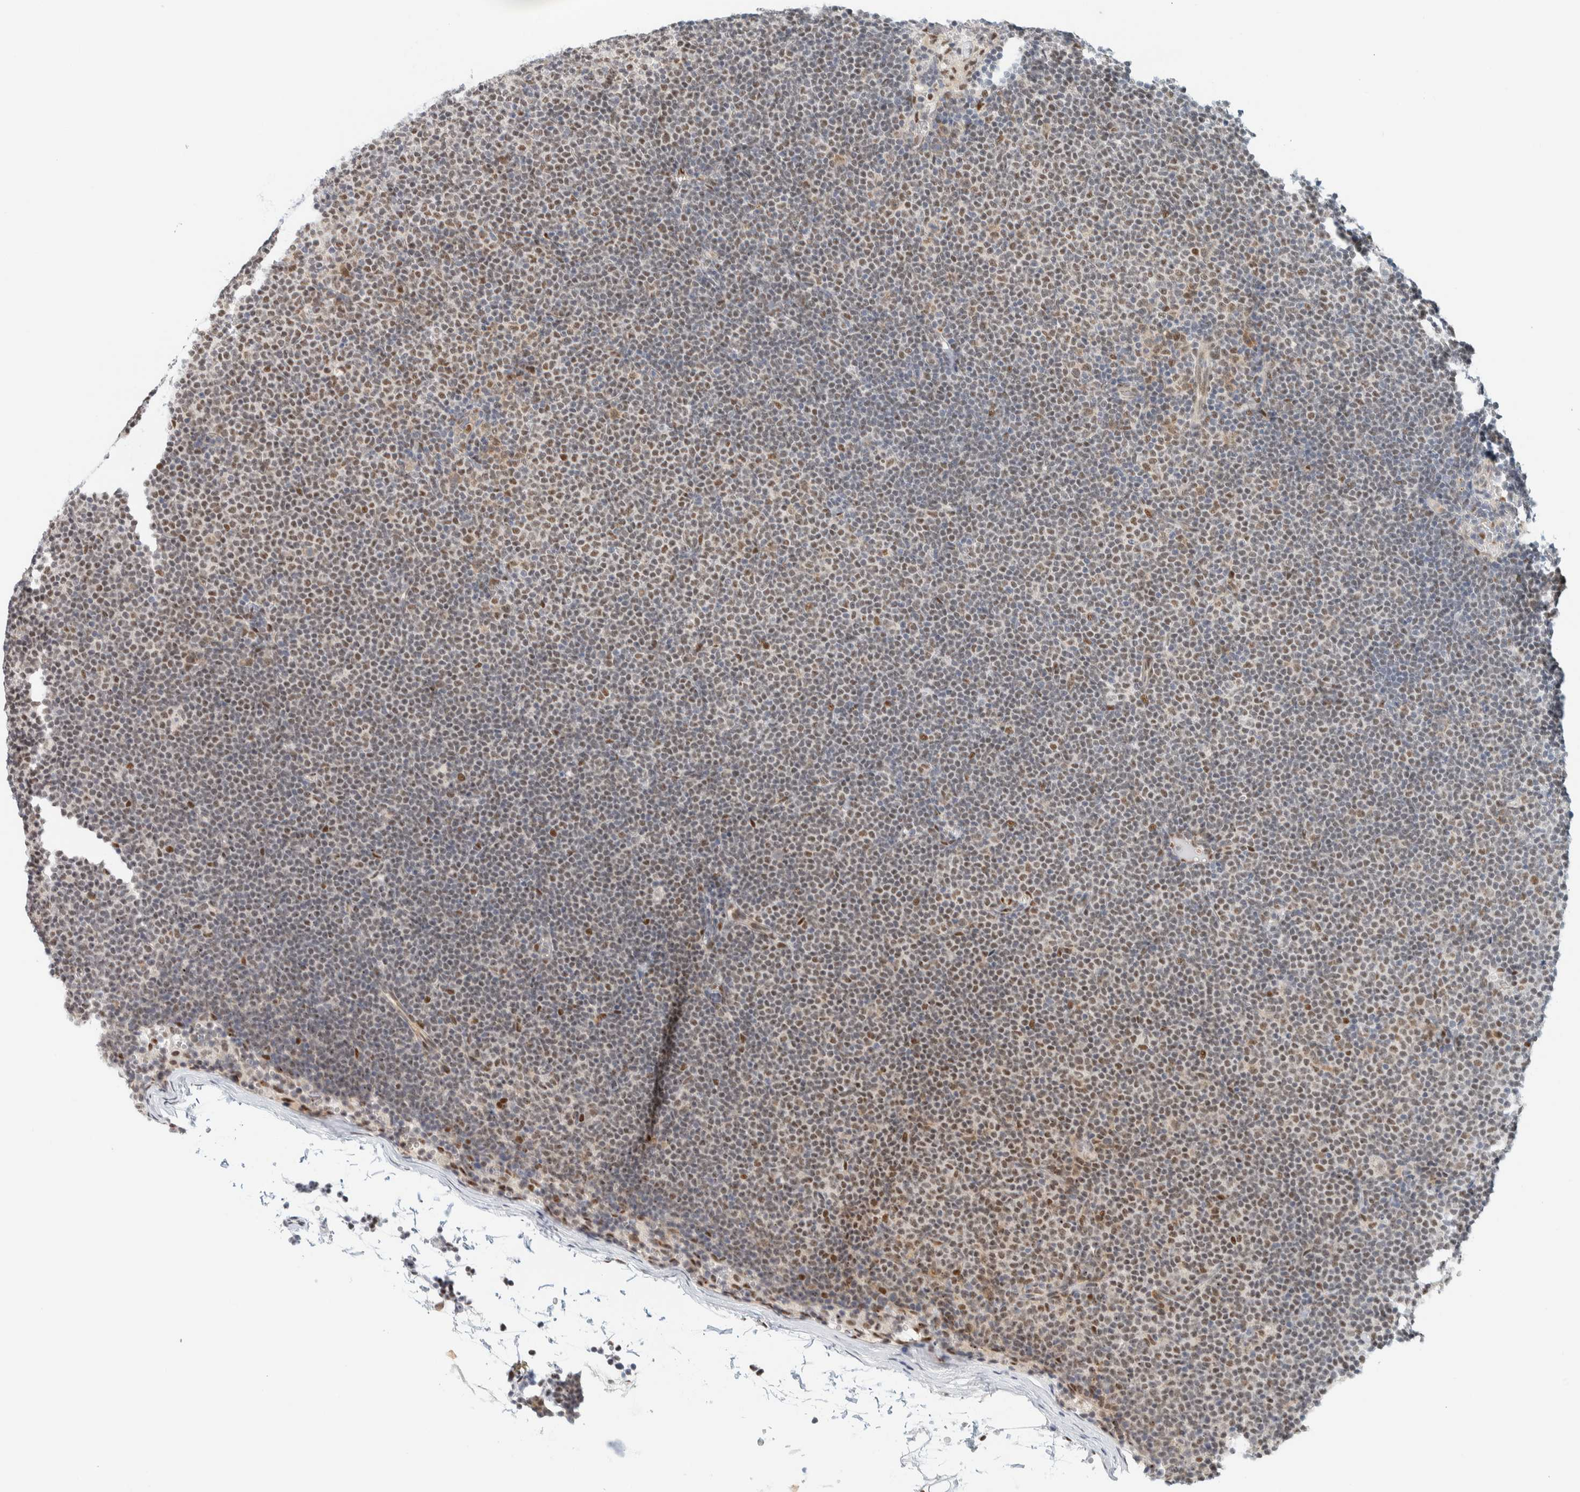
{"staining": {"intensity": "moderate", "quantity": "25%-75%", "location": "nuclear"}, "tissue": "lymphoma", "cell_type": "Tumor cells", "image_type": "cancer", "snomed": [{"axis": "morphology", "description": "Malignant lymphoma, non-Hodgkin's type, Low grade"}, {"axis": "topography", "description": "Lymph node"}], "caption": "This image demonstrates low-grade malignant lymphoma, non-Hodgkin's type stained with IHC to label a protein in brown. The nuclear of tumor cells show moderate positivity for the protein. Nuclei are counter-stained blue.", "gene": "ZNF683", "patient": {"sex": "female", "age": 53}}